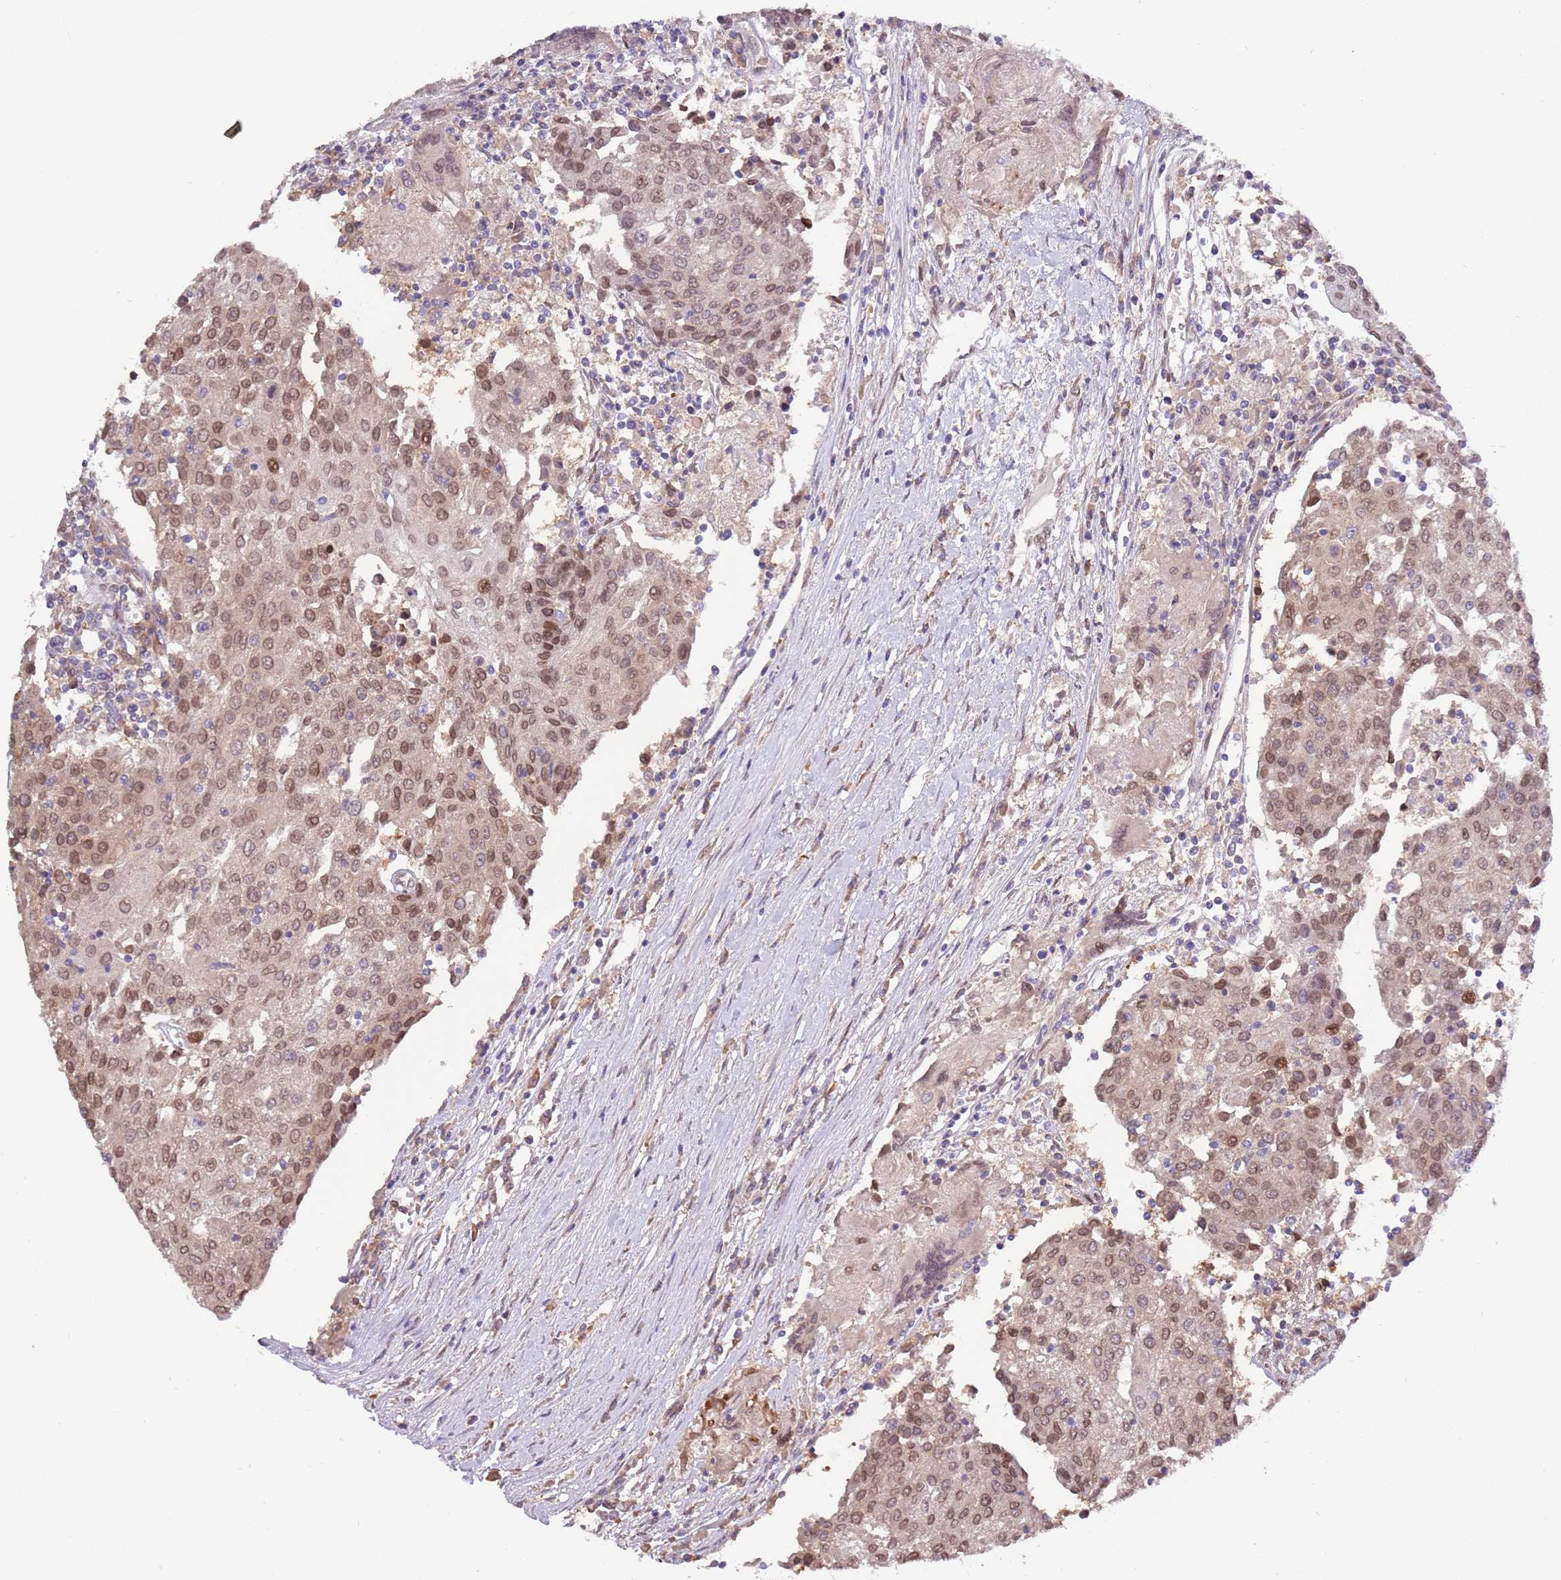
{"staining": {"intensity": "moderate", "quantity": ">75%", "location": "nuclear"}, "tissue": "urothelial cancer", "cell_type": "Tumor cells", "image_type": "cancer", "snomed": [{"axis": "morphology", "description": "Urothelial carcinoma, High grade"}, {"axis": "topography", "description": "Urinary bladder"}], "caption": "Human urothelial cancer stained for a protein (brown) reveals moderate nuclear positive staining in approximately >75% of tumor cells.", "gene": "ZNF665", "patient": {"sex": "female", "age": 85}}